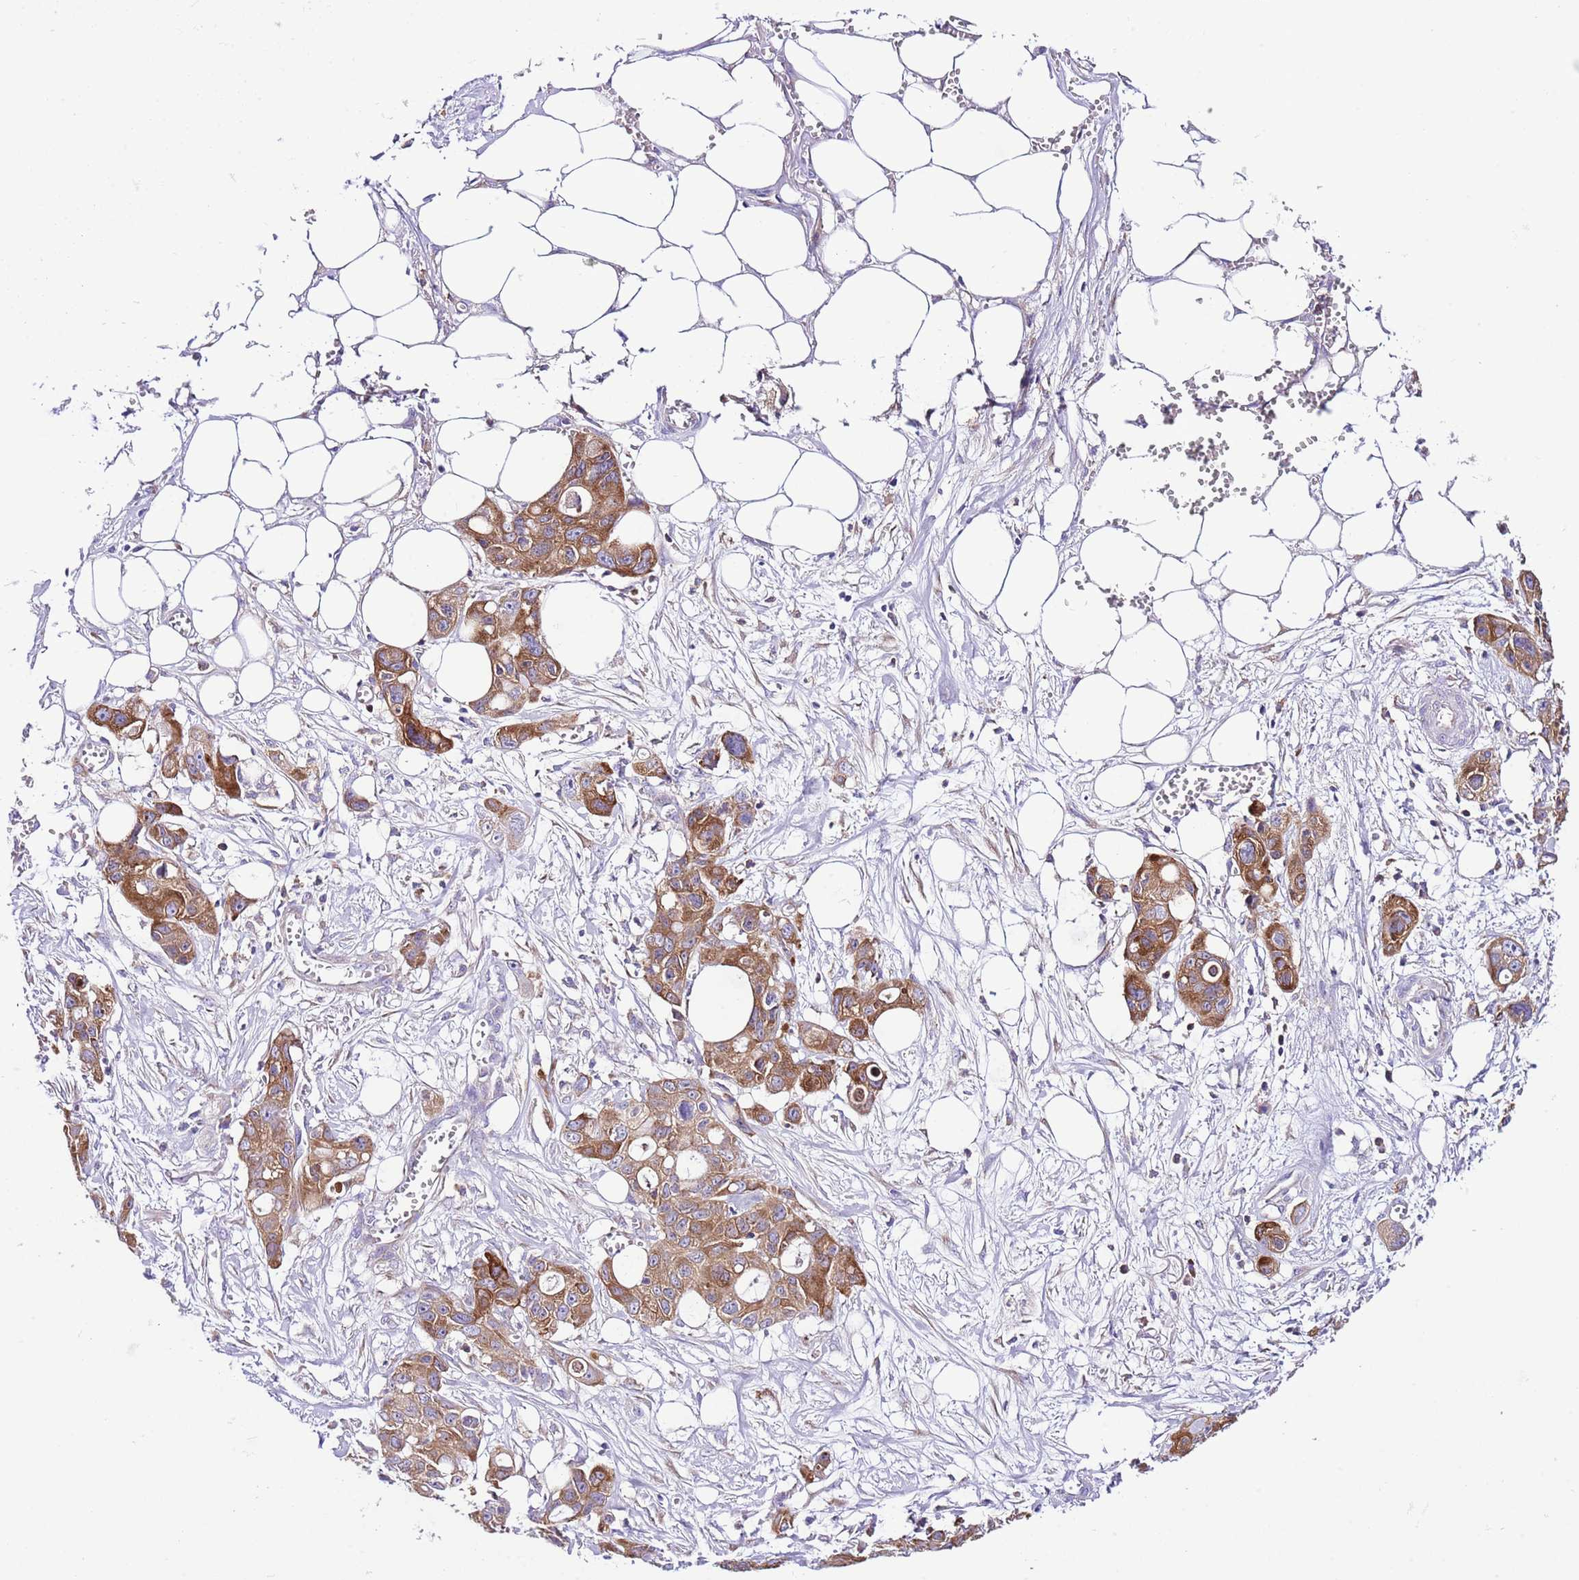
{"staining": {"intensity": "strong", "quantity": ">75%", "location": "cytoplasmic/membranous"}, "tissue": "ovarian cancer", "cell_type": "Tumor cells", "image_type": "cancer", "snomed": [{"axis": "morphology", "description": "Cystadenocarcinoma, mucinous, NOS"}, {"axis": "topography", "description": "Ovary"}], "caption": "A brown stain shows strong cytoplasmic/membranous staining of a protein in ovarian cancer (mucinous cystadenocarcinoma) tumor cells.", "gene": "RPS10", "patient": {"sex": "female", "age": 70}}